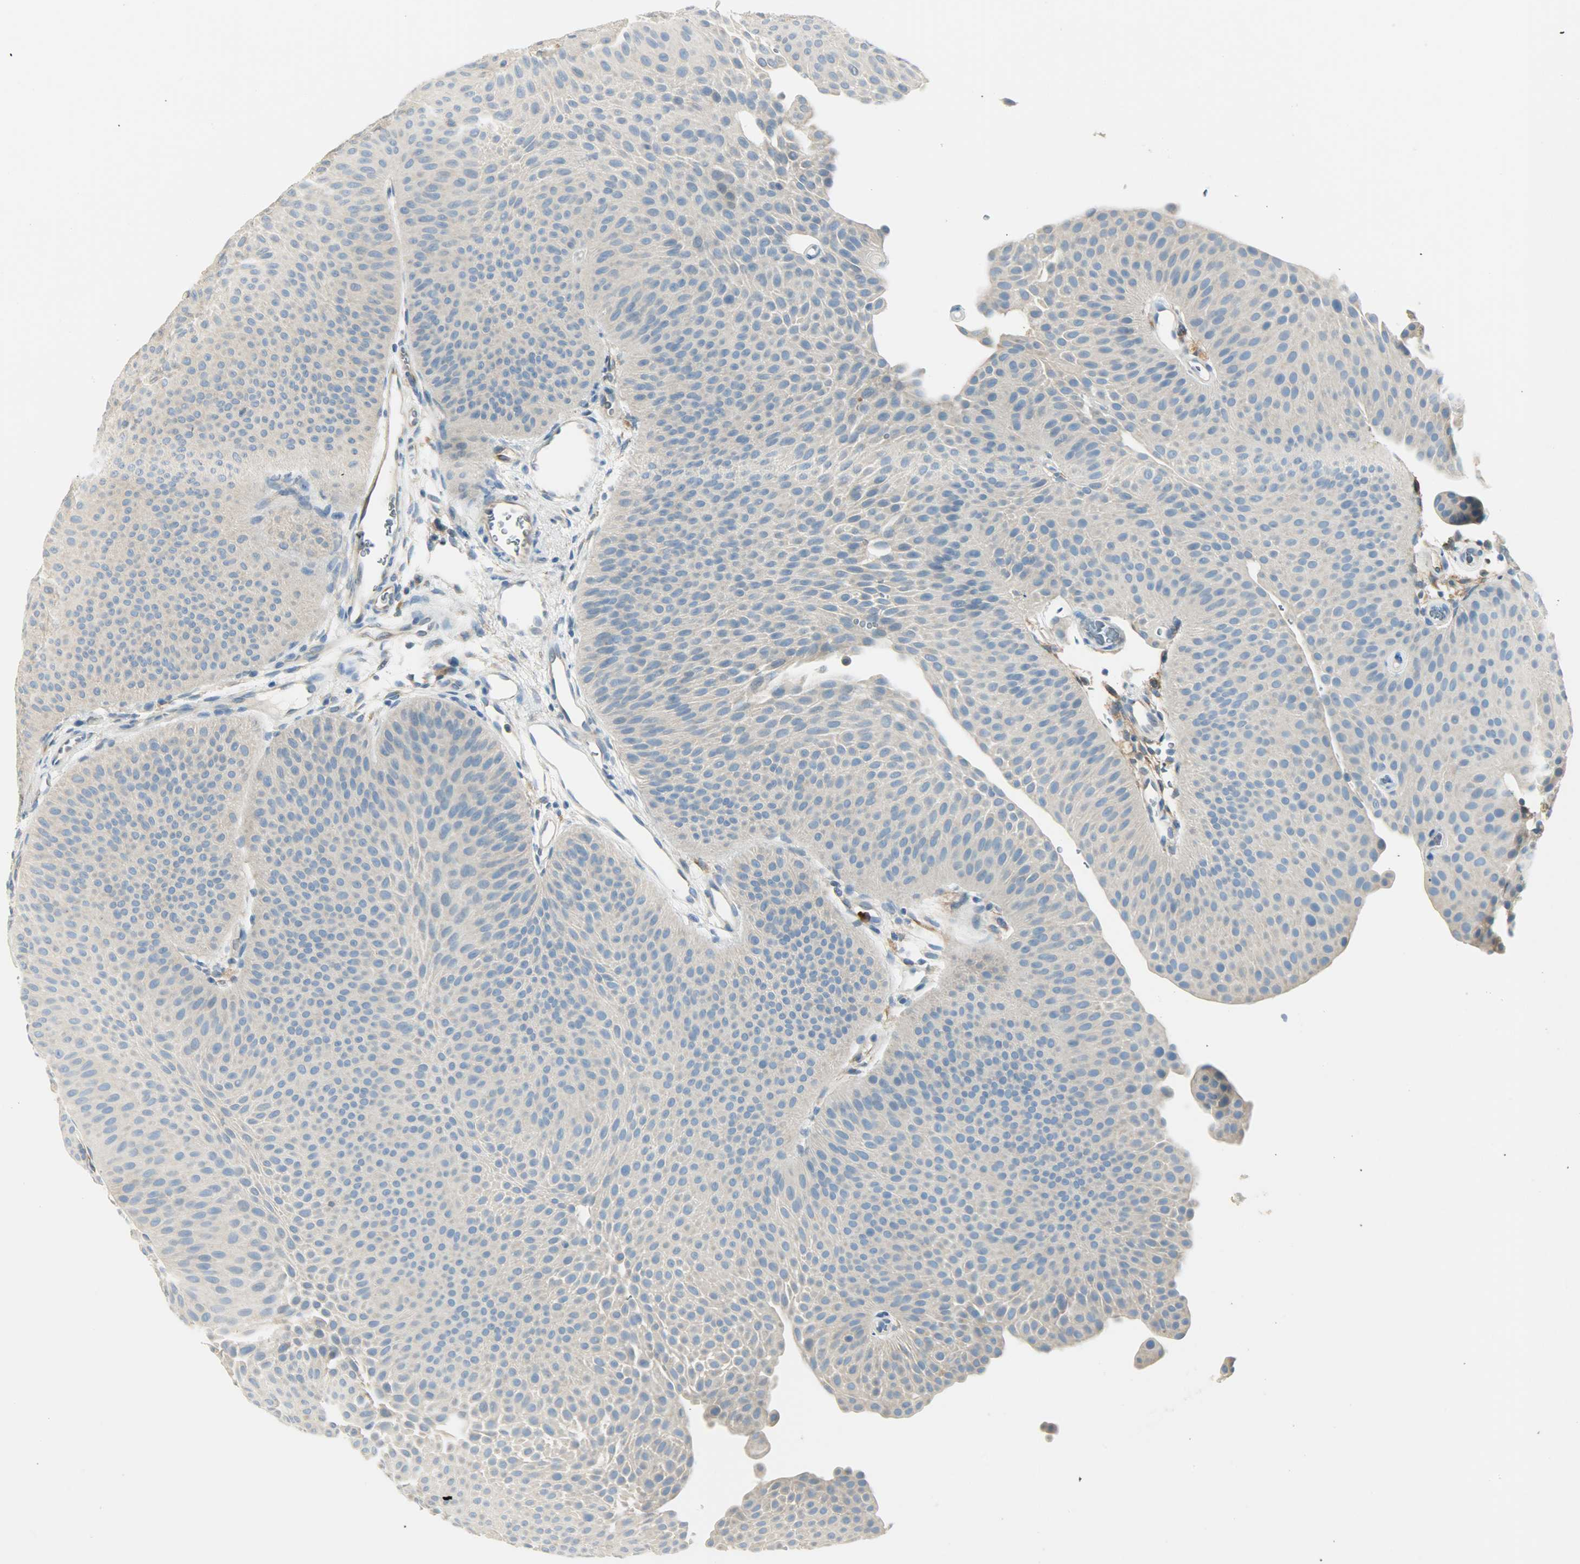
{"staining": {"intensity": "weak", "quantity": ">75%", "location": "cytoplasmic/membranous"}, "tissue": "urothelial cancer", "cell_type": "Tumor cells", "image_type": "cancer", "snomed": [{"axis": "morphology", "description": "Urothelial carcinoma, Low grade"}, {"axis": "topography", "description": "Urinary bladder"}], "caption": "A high-resolution photomicrograph shows immunohistochemistry staining of urothelial cancer, which displays weak cytoplasmic/membranous staining in approximately >75% of tumor cells. (IHC, brightfield microscopy, high magnification).", "gene": "WARS1", "patient": {"sex": "female", "age": 60}}